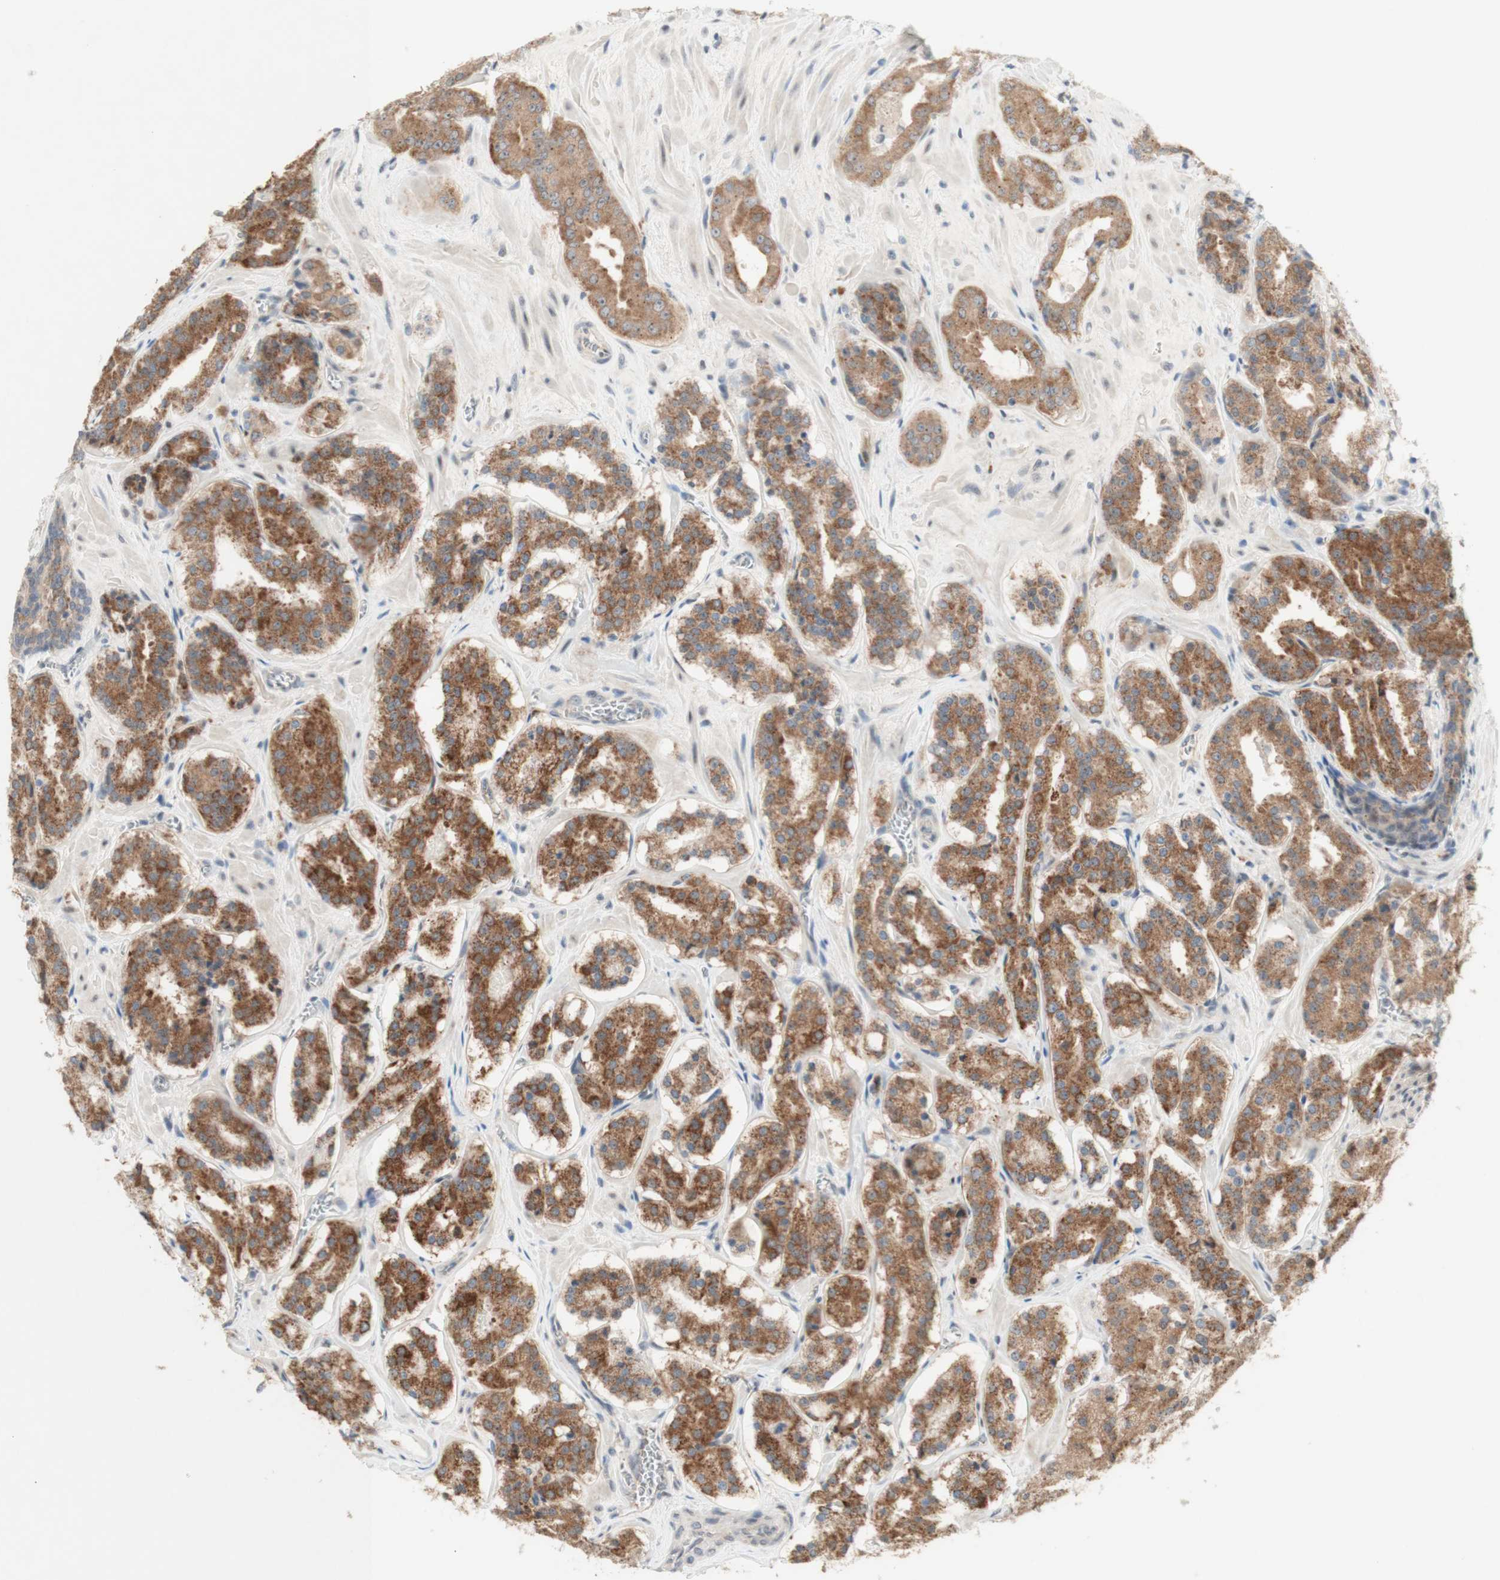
{"staining": {"intensity": "moderate", "quantity": ">75%", "location": "cytoplasmic/membranous"}, "tissue": "prostate cancer", "cell_type": "Tumor cells", "image_type": "cancer", "snomed": [{"axis": "morphology", "description": "Adenocarcinoma, High grade"}, {"axis": "topography", "description": "Prostate"}], "caption": "Immunohistochemical staining of high-grade adenocarcinoma (prostate) exhibits moderate cytoplasmic/membranous protein expression in approximately >75% of tumor cells.", "gene": "CYLD", "patient": {"sex": "male", "age": 60}}